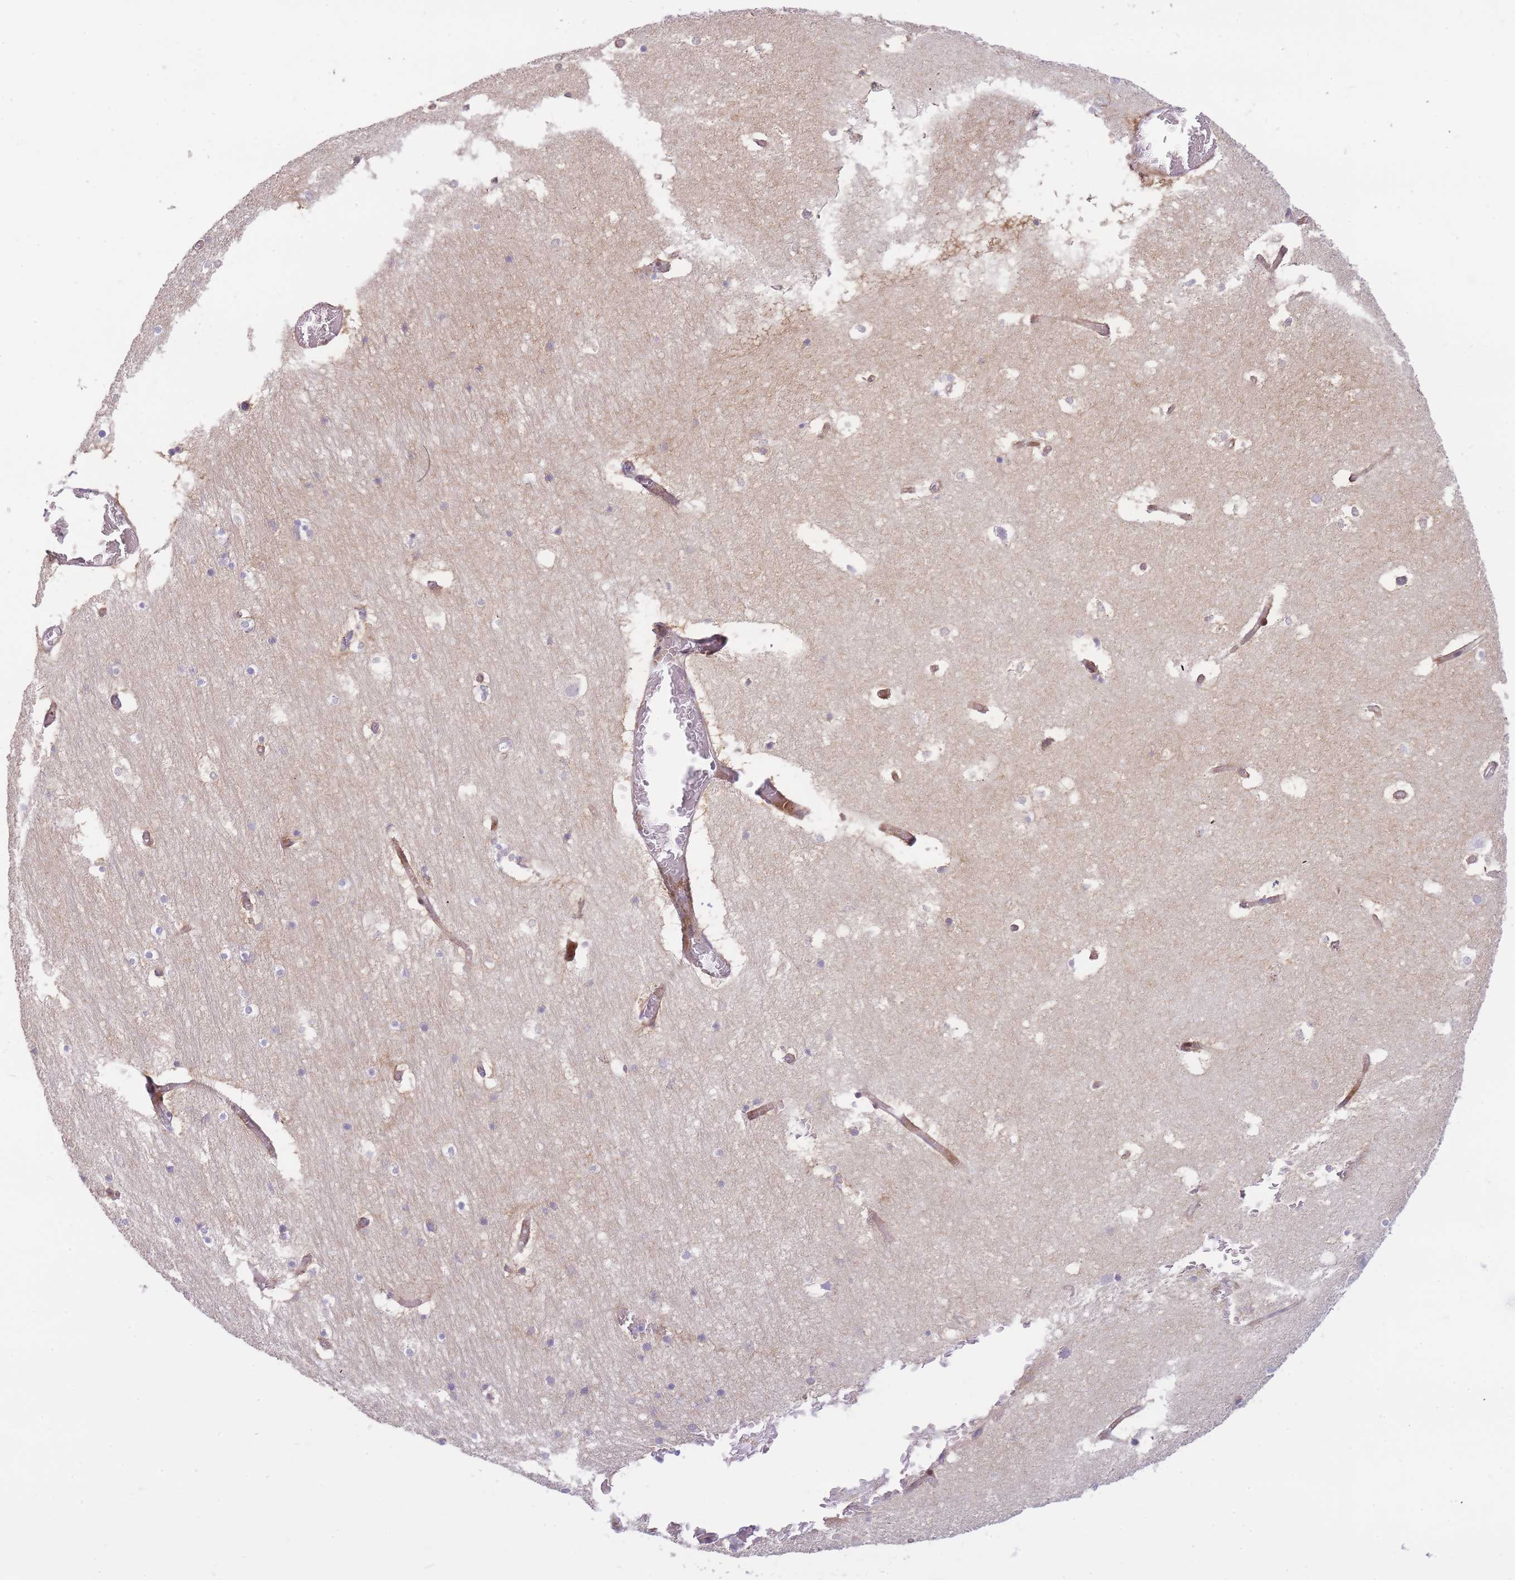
{"staining": {"intensity": "negative", "quantity": "none", "location": "none"}, "tissue": "hippocampus", "cell_type": "Glial cells", "image_type": "normal", "snomed": [{"axis": "morphology", "description": "Normal tissue, NOS"}, {"axis": "topography", "description": "Hippocampus"}], "caption": "This photomicrograph is of unremarkable hippocampus stained with immunohistochemistry (IHC) to label a protein in brown with the nuclei are counter-stained blue. There is no positivity in glial cells.", "gene": "ATP5MC2", "patient": {"sex": "female", "age": 52}}